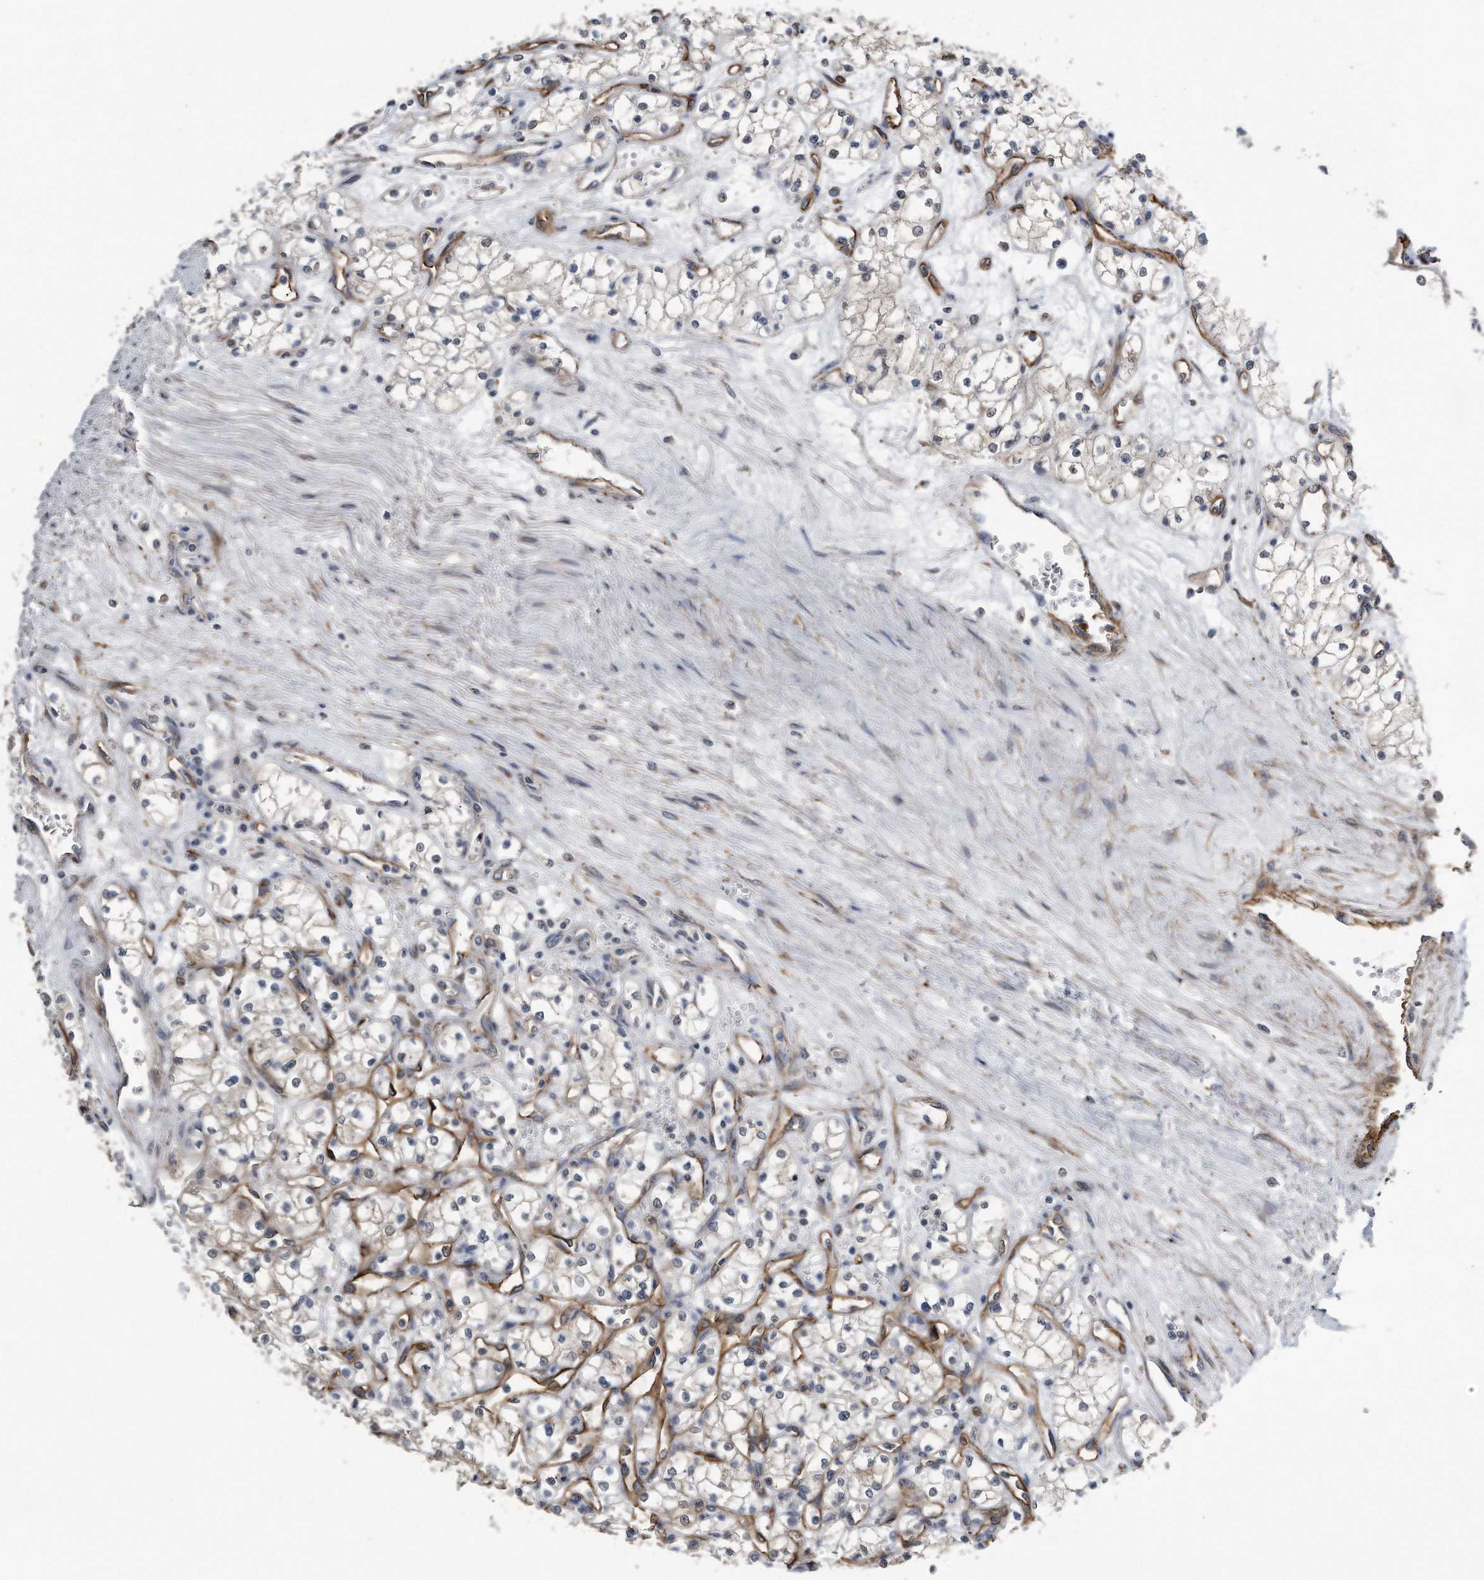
{"staining": {"intensity": "weak", "quantity": "25%-75%", "location": "cytoplasmic/membranous"}, "tissue": "renal cancer", "cell_type": "Tumor cells", "image_type": "cancer", "snomed": [{"axis": "morphology", "description": "Adenocarcinoma, NOS"}, {"axis": "topography", "description": "Kidney"}], "caption": "Protein staining of renal cancer tissue demonstrates weak cytoplasmic/membranous expression in about 25%-75% of tumor cells.", "gene": "LYRM4", "patient": {"sex": "male", "age": 59}}